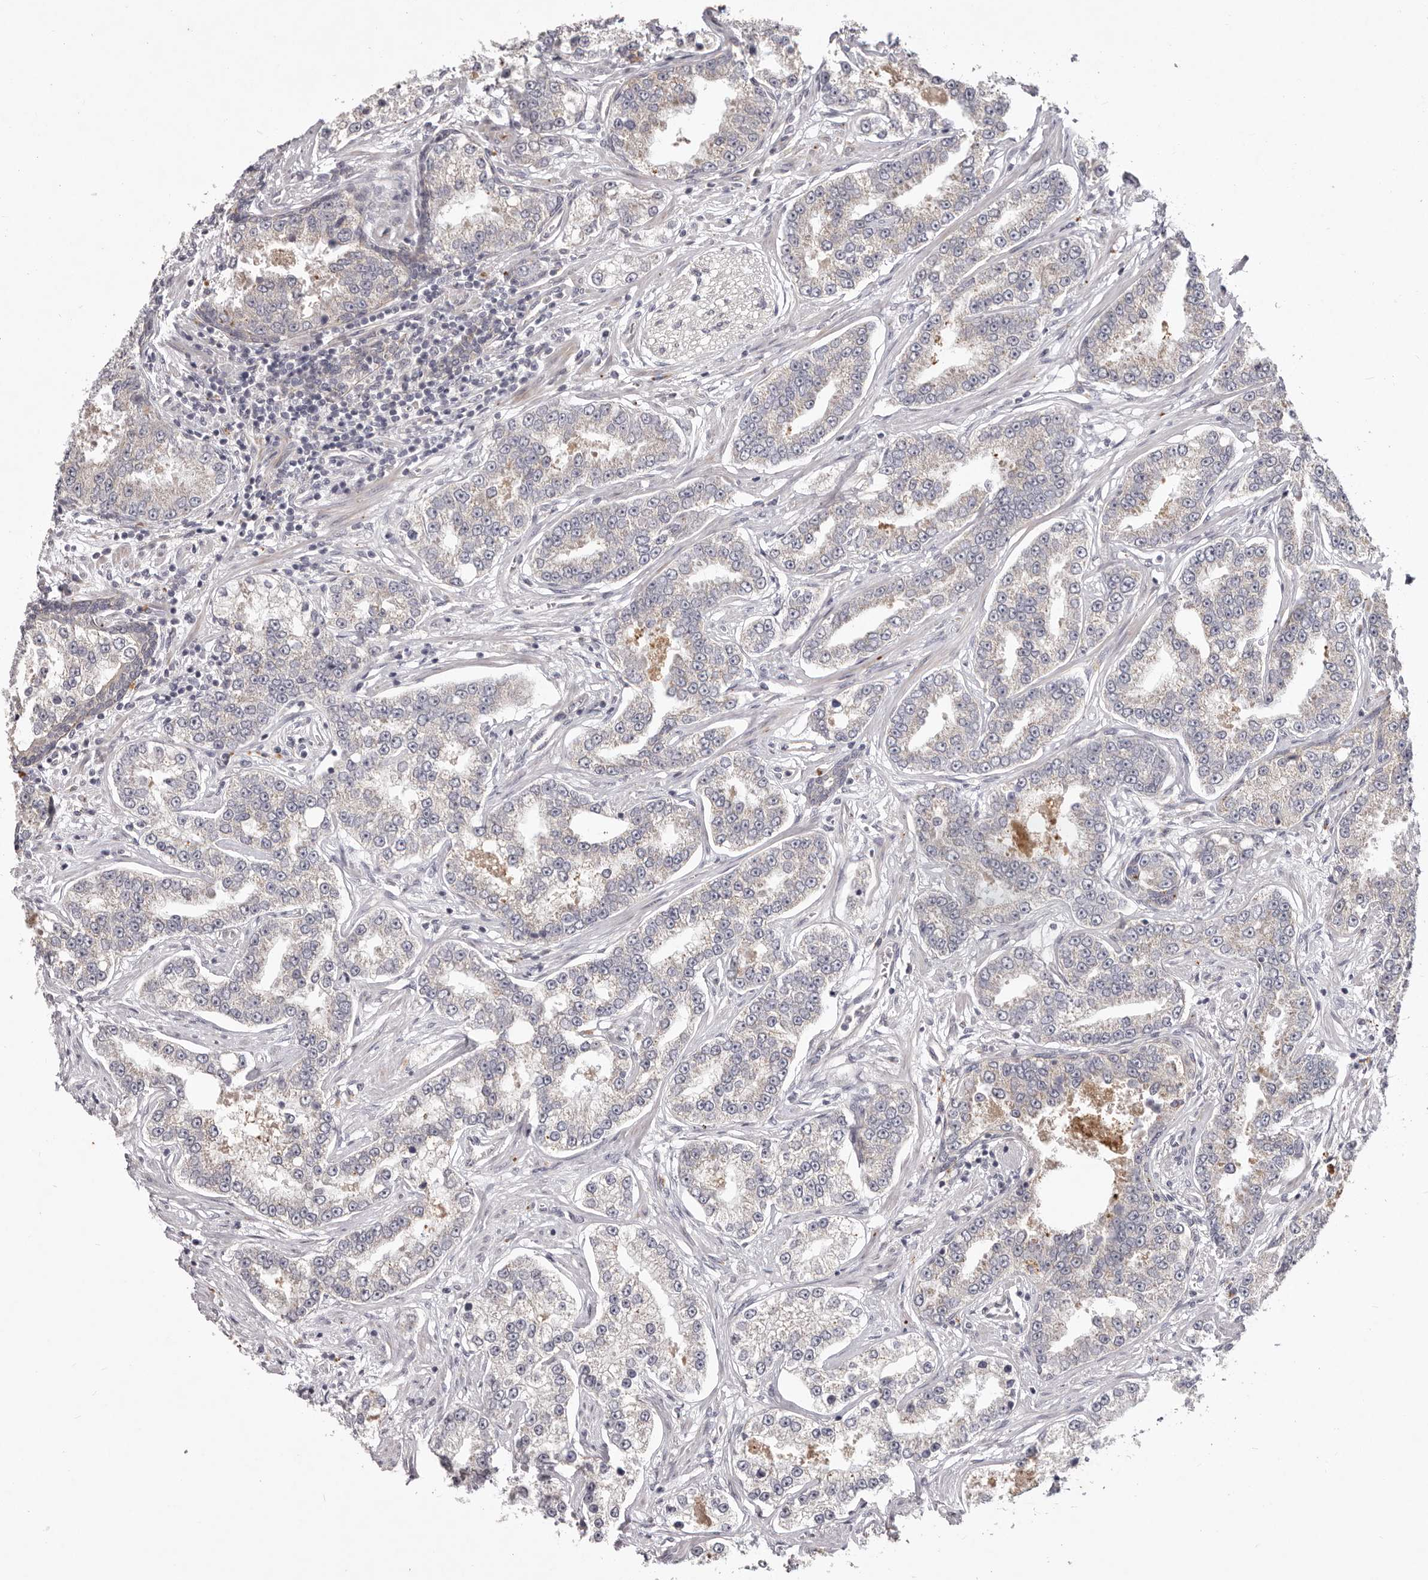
{"staining": {"intensity": "negative", "quantity": "none", "location": "none"}, "tissue": "prostate cancer", "cell_type": "Tumor cells", "image_type": "cancer", "snomed": [{"axis": "morphology", "description": "Normal tissue, NOS"}, {"axis": "morphology", "description": "Adenocarcinoma, High grade"}, {"axis": "topography", "description": "Prostate"}], "caption": "Tumor cells are negative for brown protein staining in prostate cancer.", "gene": "GARNL3", "patient": {"sex": "male", "age": 83}}